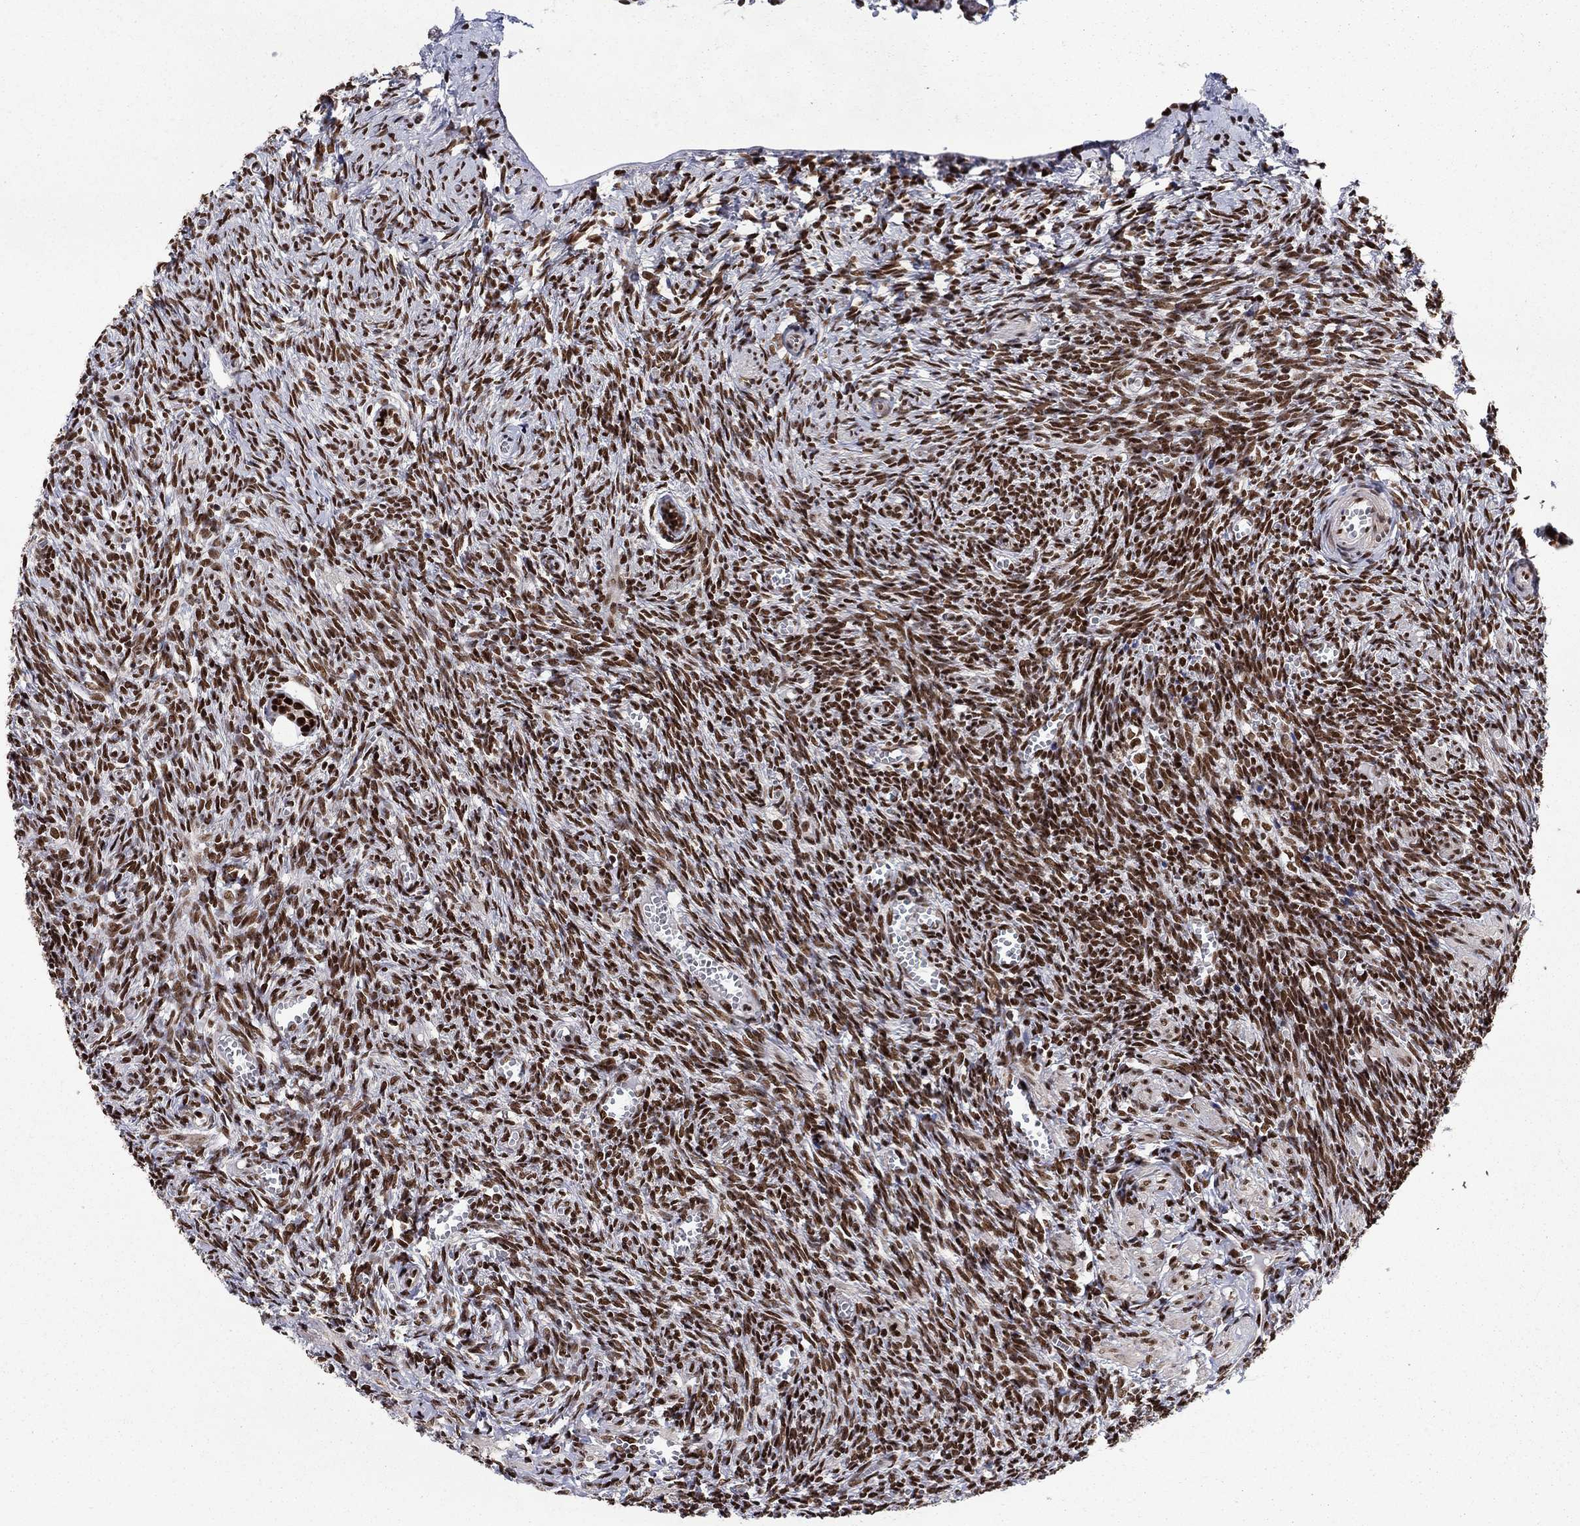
{"staining": {"intensity": "strong", "quantity": ">75%", "location": "nuclear"}, "tissue": "ovary", "cell_type": "Follicle cells", "image_type": "normal", "snomed": [{"axis": "morphology", "description": "Normal tissue, NOS"}, {"axis": "topography", "description": "Ovary"}], "caption": "High-magnification brightfield microscopy of normal ovary stained with DAB (brown) and counterstained with hematoxylin (blue). follicle cells exhibit strong nuclear expression is present in about>75% of cells.", "gene": "RPRD1B", "patient": {"sex": "female", "age": 43}}